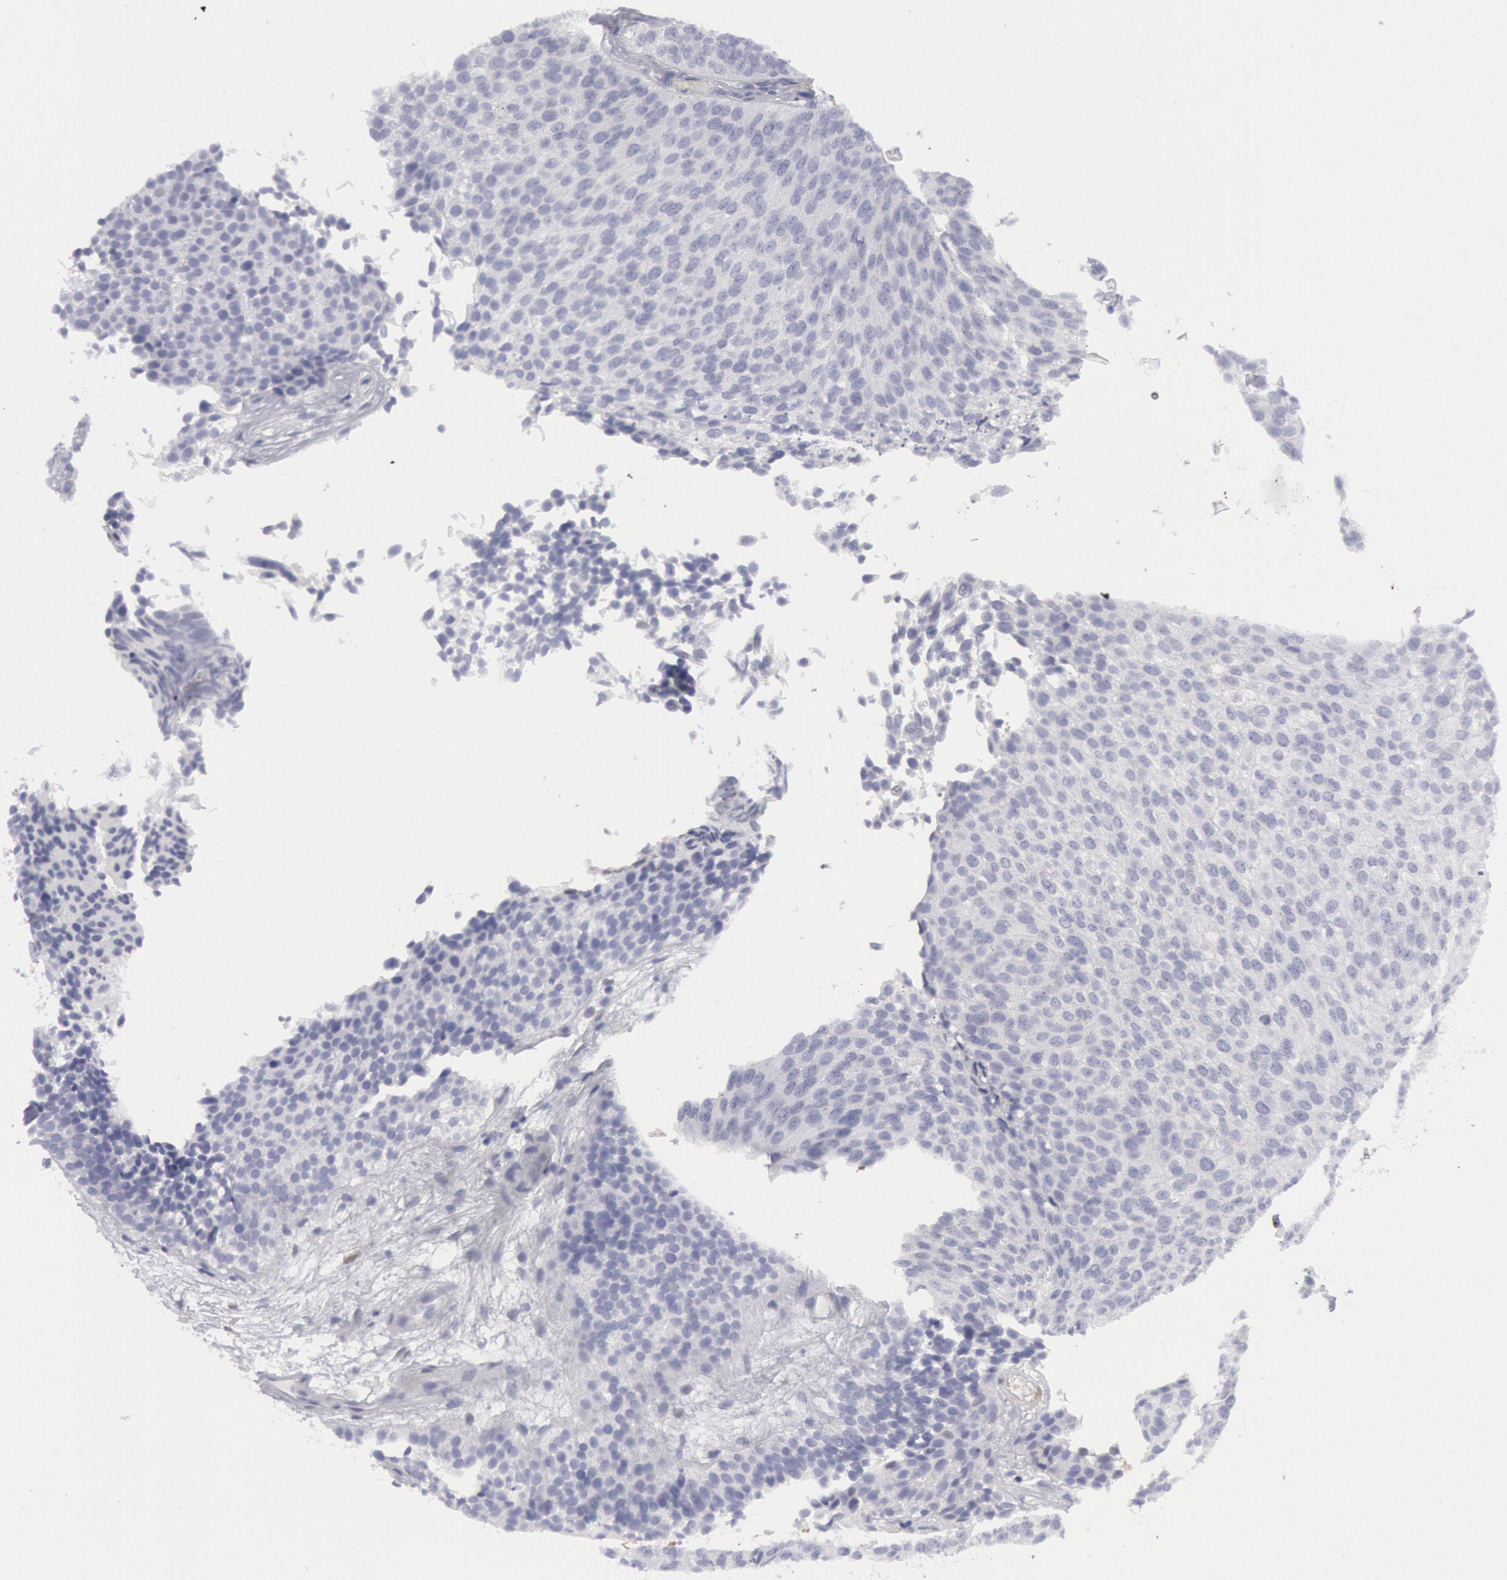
{"staining": {"intensity": "negative", "quantity": "none", "location": "none"}, "tissue": "urothelial cancer", "cell_type": "Tumor cells", "image_type": "cancer", "snomed": [{"axis": "morphology", "description": "Urothelial carcinoma, Low grade"}, {"axis": "topography", "description": "Urinary bladder"}], "caption": "Tumor cells are negative for protein expression in human urothelial cancer. Brightfield microscopy of IHC stained with DAB (brown) and hematoxylin (blue), captured at high magnification.", "gene": "FHL1", "patient": {"sex": "male", "age": 84}}